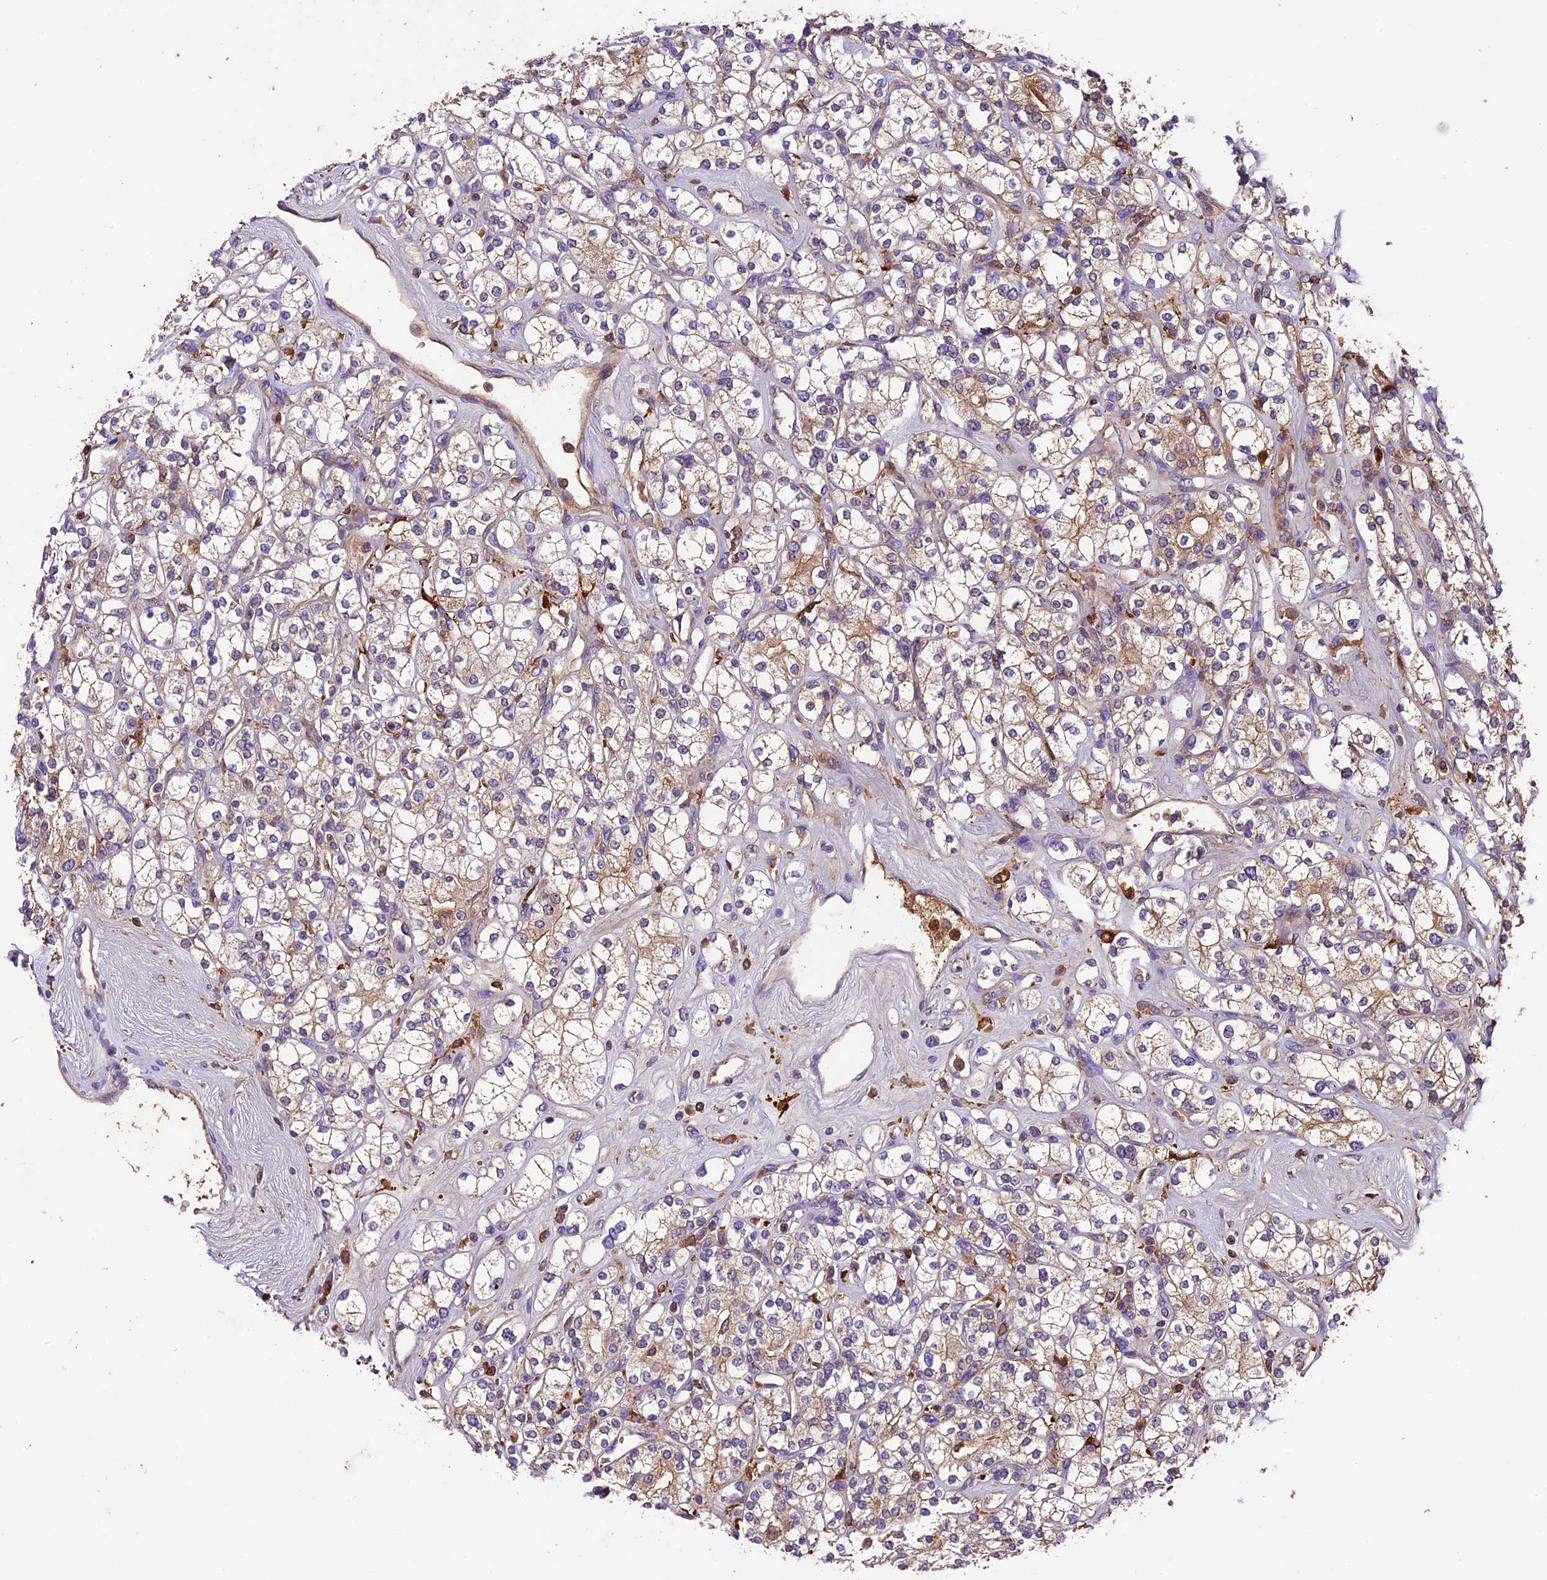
{"staining": {"intensity": "weak", "quantity": "25%-75%", "location": "cytoplasmic/membranous"}, "tissue": "renal cancer", "cell_type": "Tumor cells", "image_type": "cancer", "snomed": [{"axis": "morphology", "description": "Adenocarcinoma, NOS"}, {"axis": "topography", "description": "Kidney"}], "caption": "Adenocarcinoma (renal) tissue displays weak cytoplasmic/membranous positivity in about 25%-75% of tumor cells The staining was performed using DAB (3,3'-diaminobenzidine) to visualize the protein expression in brown, while the nuclei were stained in blue with hematoxylin (Magnification: 20x).", "gene": "CILP2", "patient": {"sex": "male", "age": 77}}